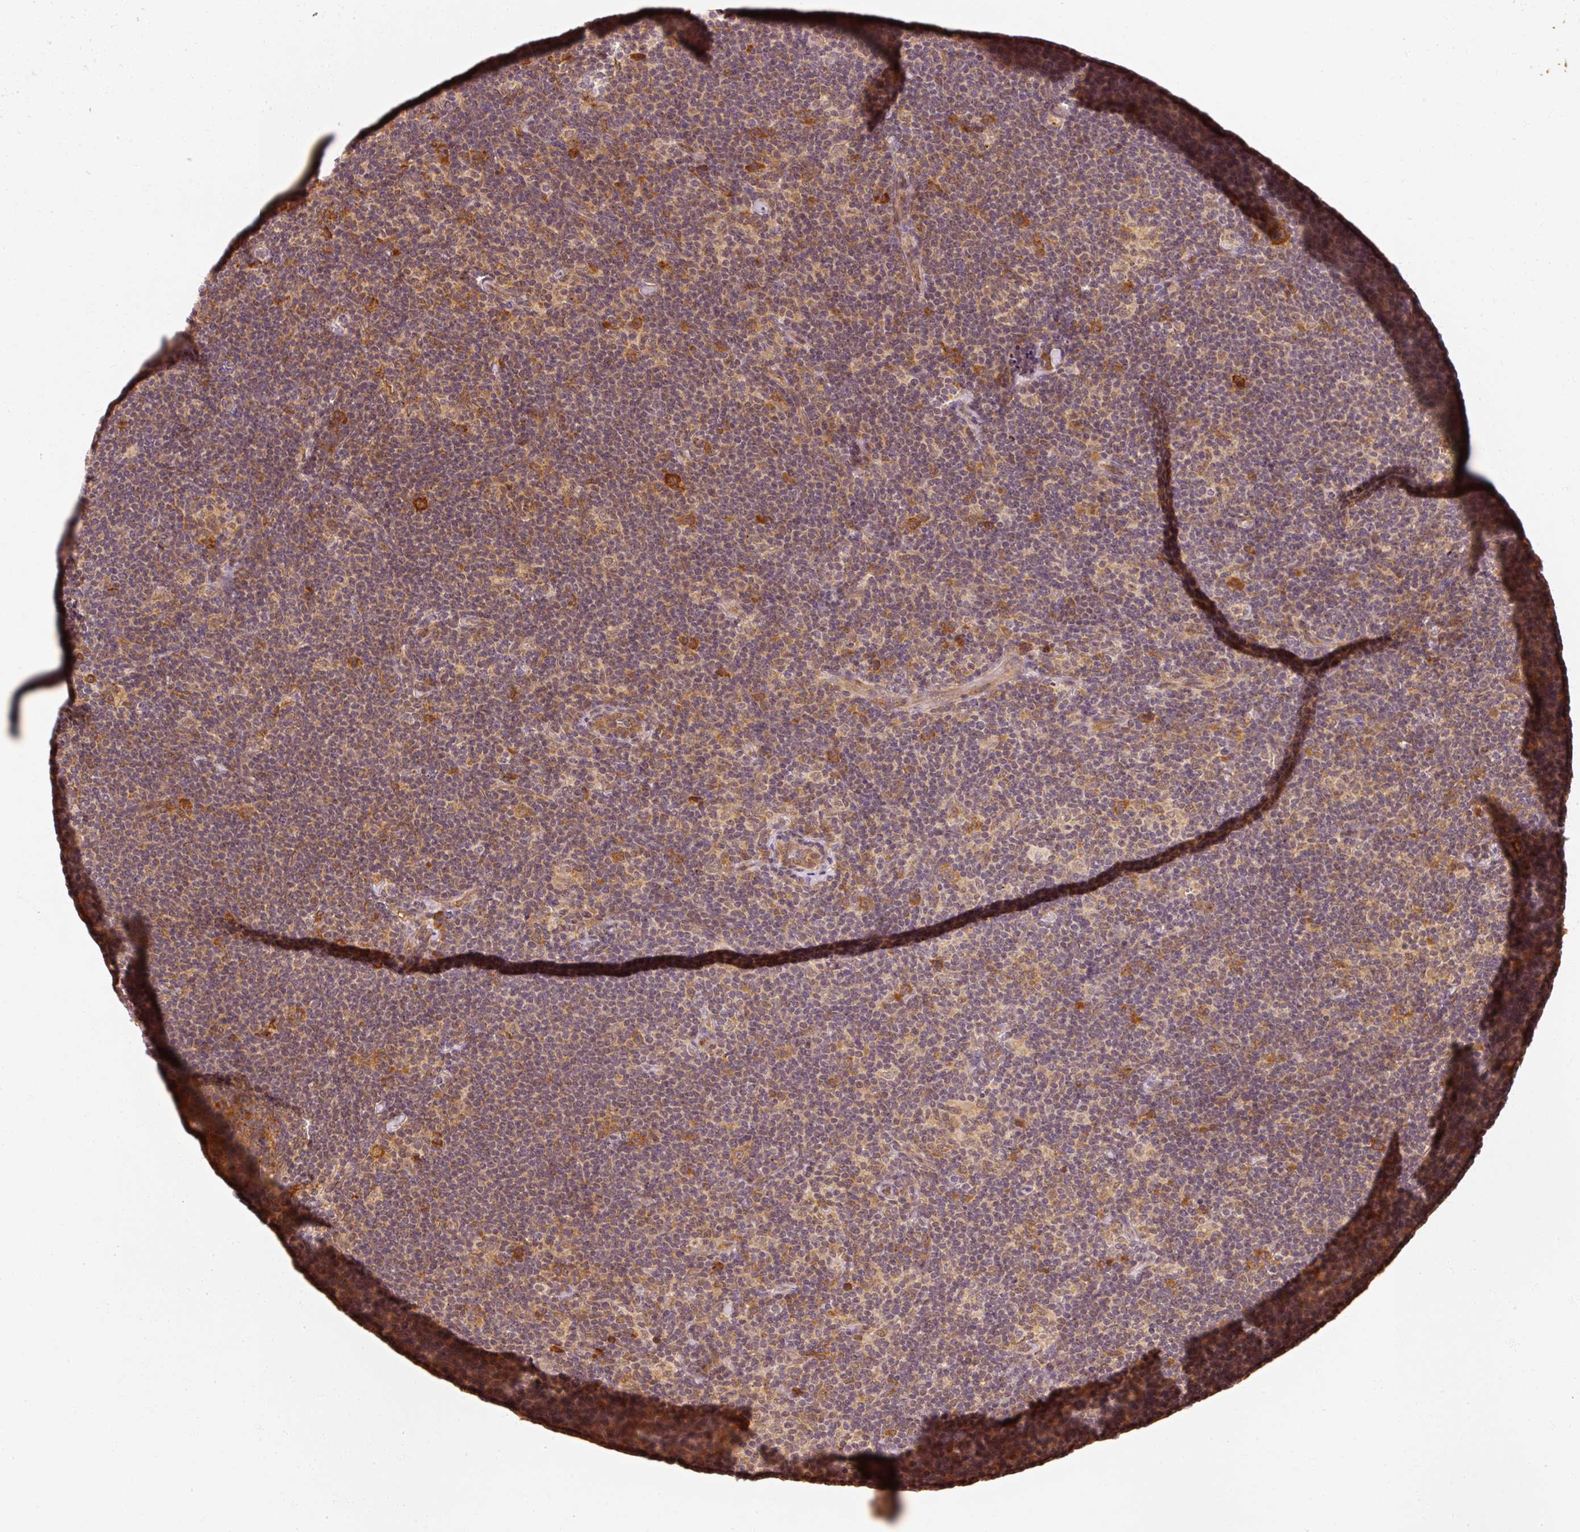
{"staining": {"intensity": "strong", "quantity": ">75%", "location": "cytoplasmic/membranous"}, "tissue": "lymphoma", "cell_type": "Tumor cells", "image_type": "cancer", "snomed": [{"axis": "morphology", "description": "Hodgkin's disease, NOS"}, {"axis": "topography", "description": "Lymph node"}], "caption": "Strong cytoplasmic/membranous protein positivity is present in about >75% of tumor cells in lymphoma.", "gene": "EEF1A2", "patient": {"sex": "female", "age": 57}}